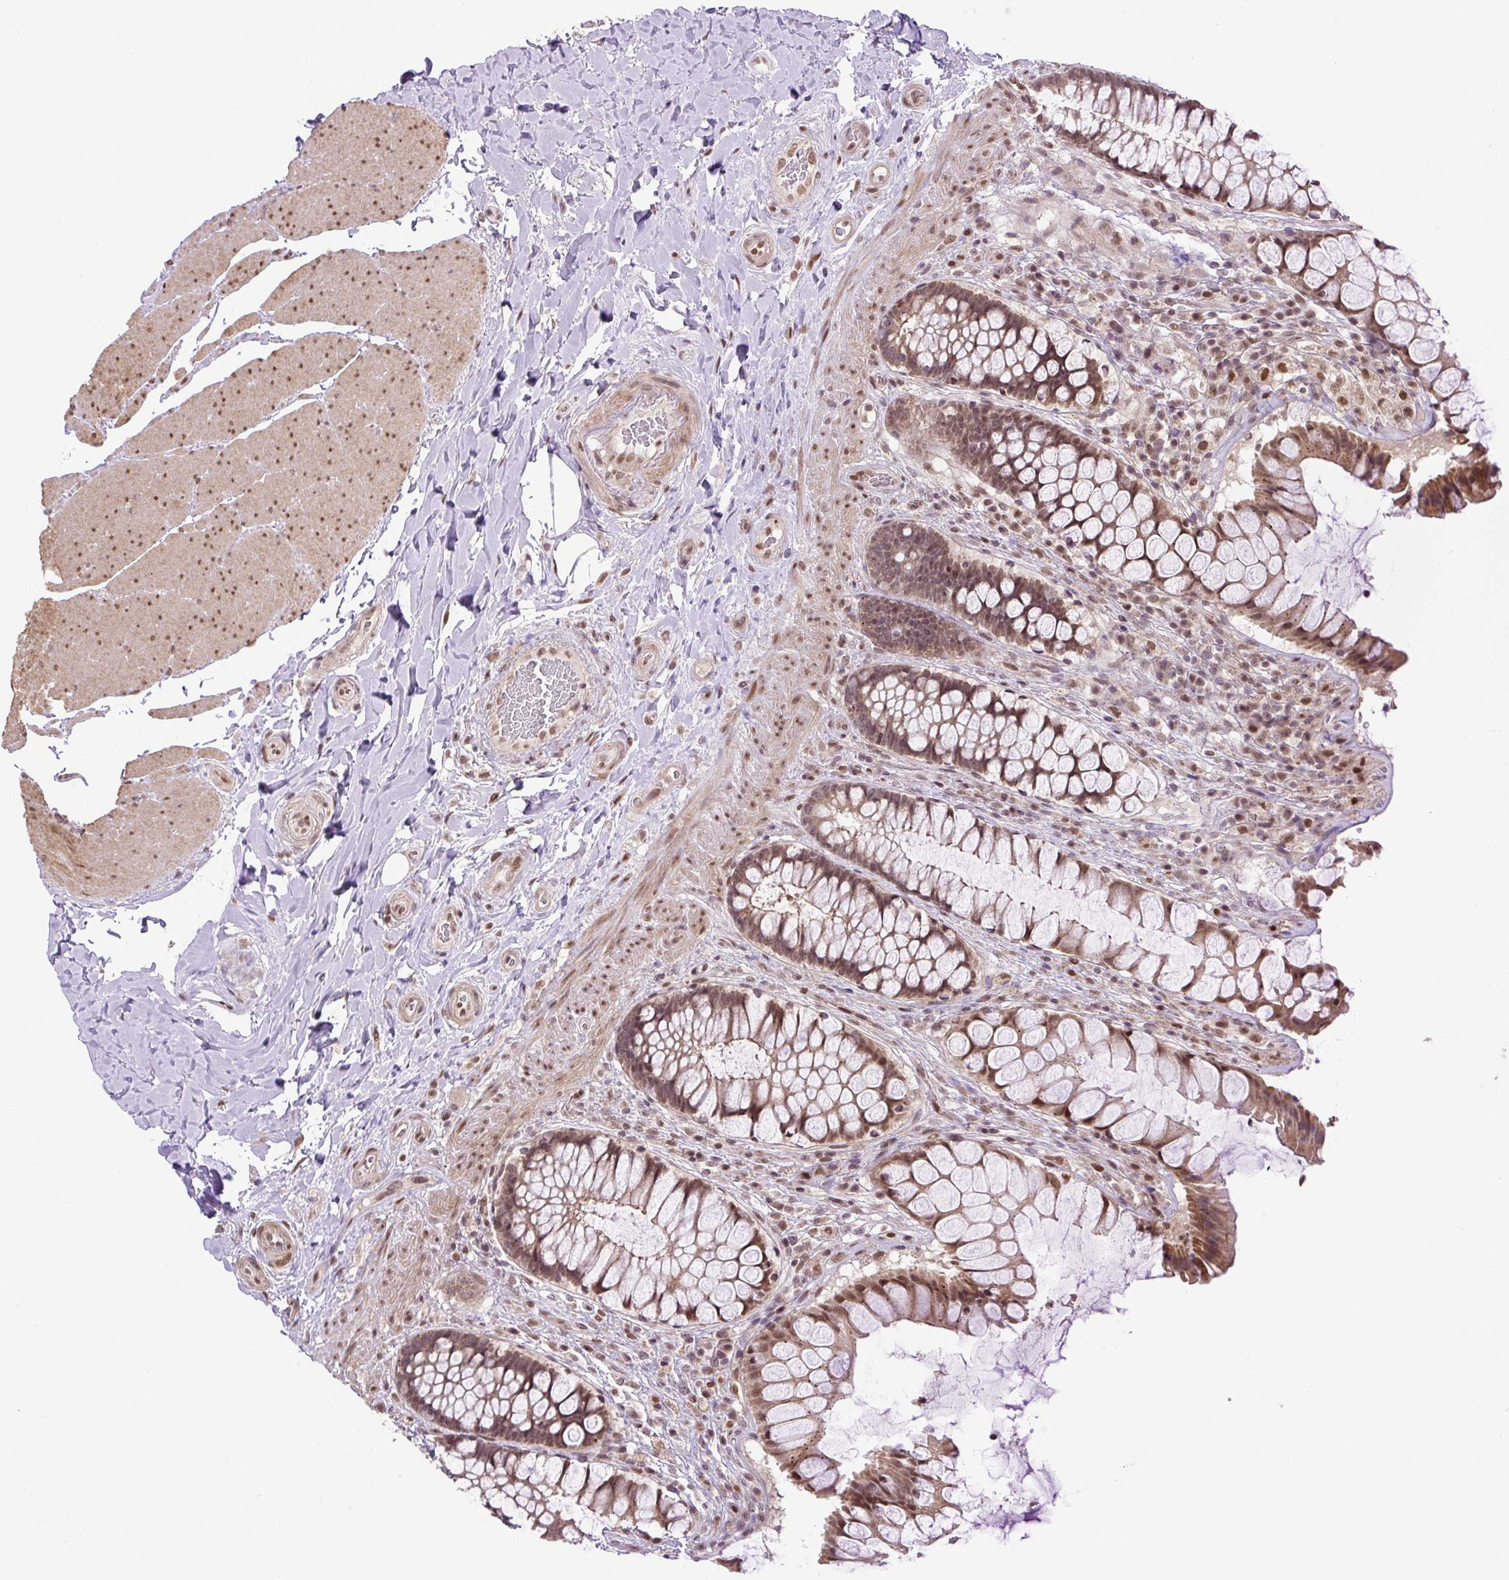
{"staining": {"intensity": "strong", "quantity": ">75%", "location": "cytoplasmic/membranous,nuclear"}, "tissue": "rectum", "cell_type": "Glandular cells", "image_type": "normal", "snomed": [{"axis": "morphology", "description": "Normal tissue, NOS"}, {"axis": "topography", "description": "Rectum"}], "caption": "Approximately >75% of glandular cells in unremarkable rectum show strong cytoplasmic/membranous,nuclear protein expression as visualized by brown immunohistochemical staining.", "gene": "KPNA1", "patient": {"sex": "female", "age": 58}}